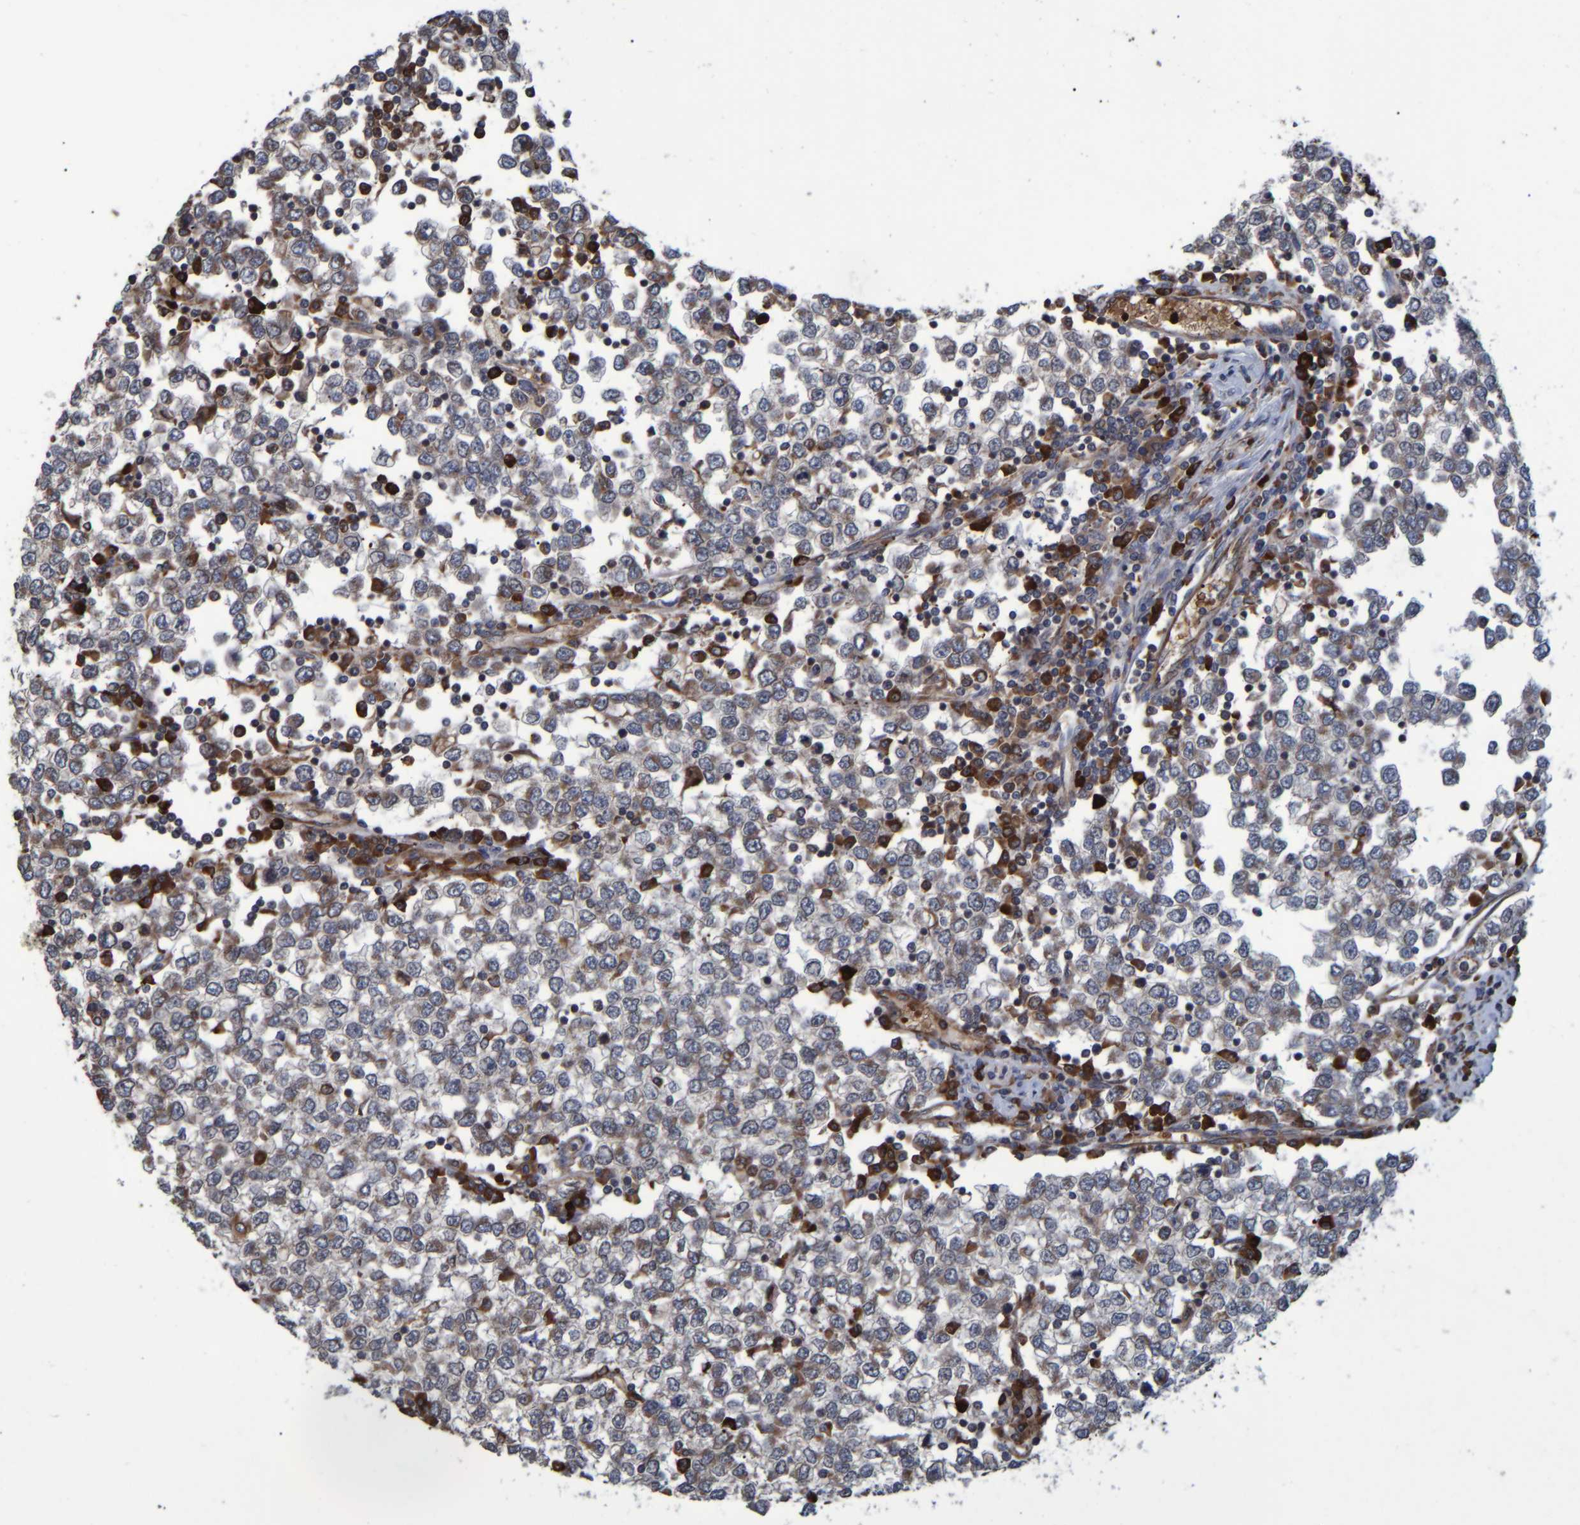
{"staining": {"intensity": "weak", "quantity": "25%-75%", "location": "cytoplasmic/membranous"}, "tissue": "testis cancer", "cell_type": "Tumor cells", "image_type": "cancer", "snomed": [{"axis": "morphology", "description": "Seminoma, NOS"}, {"axis": "topography", "description": "Testis"}], "caption": "Immunohistochemical staining of seminoma (testis) demonstrates low levels of weak cytoplasmic/membranous expression in approximately 25%-75% of tumor cells.", "gene": "SPAG5", "patient": {"sex": "male", "age": 65}}